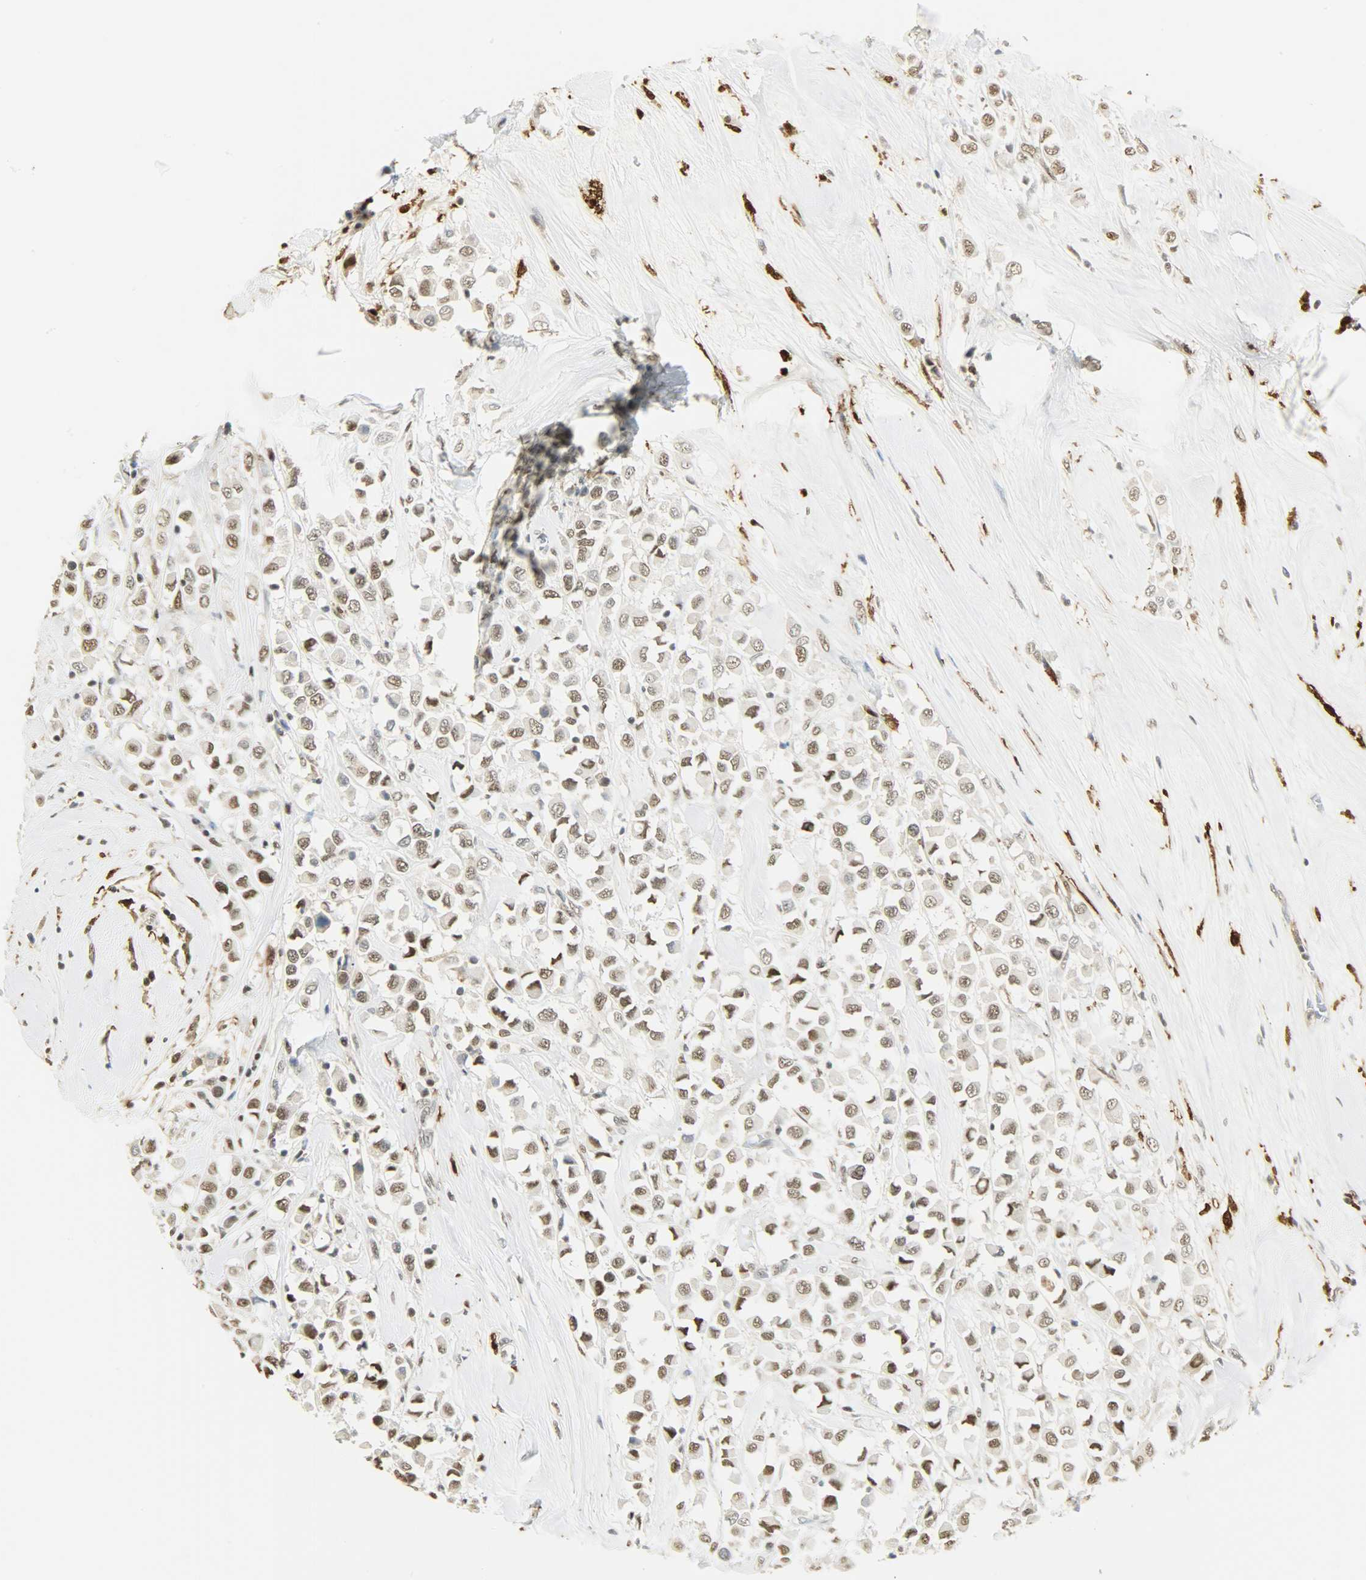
{"staining": {"intensity": "moderate", "quantity": ">75%", "location": "nuclear"}, "tissue": "breast cancer", "cell_type": "Tumor cells", "image_type": "cancer", "snomed": [{"axis": "morphology", "description": "Duct carcinoma"}, {"axis": "topography", "description": "Breast"}], "caption": "A brown stain labels moderate nuclear positivity of a protein in breast cancer (infiltrating ductal carcinoma) tumor cells.", "gene": "NGFR", "patient": {"sex": "female", "age": 61}}